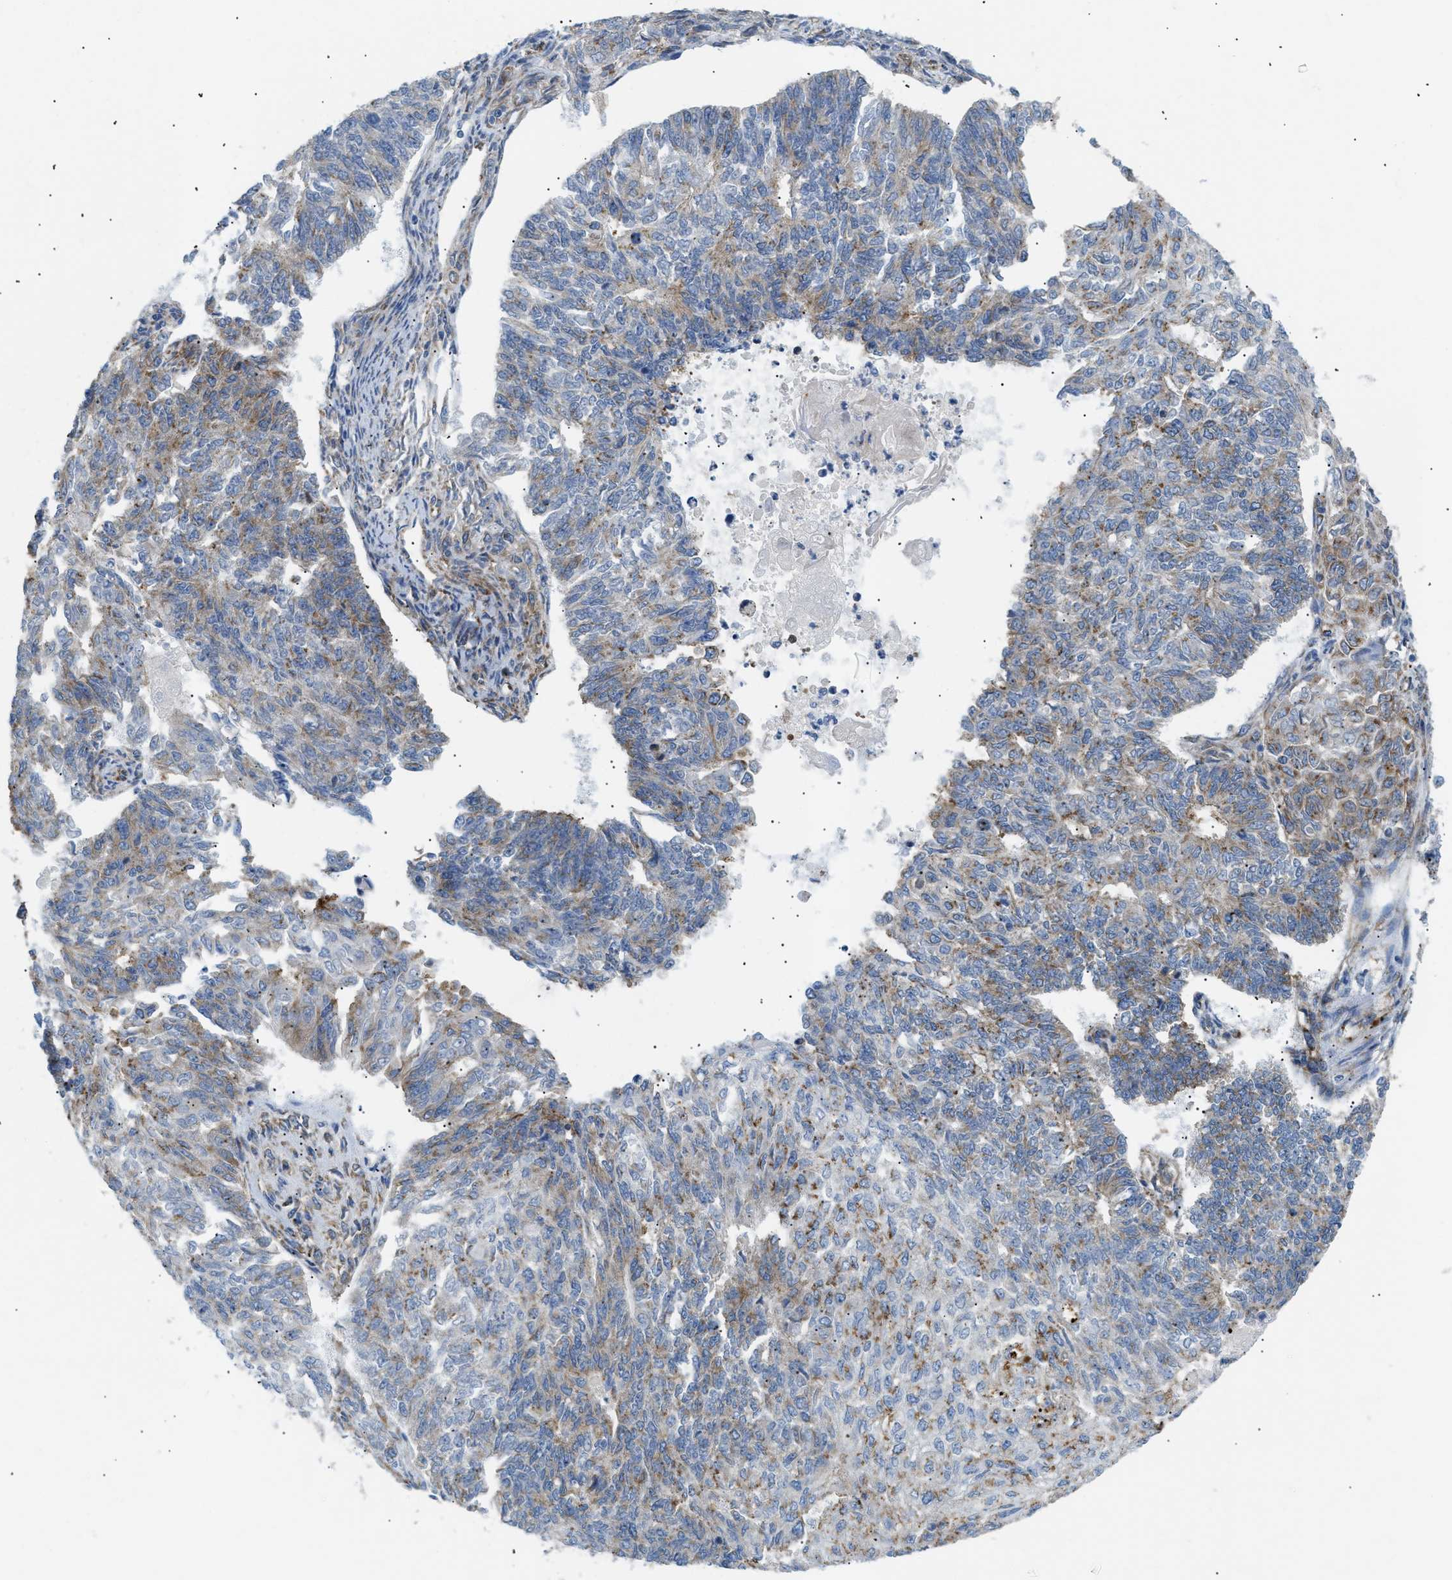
{"staining": {"intensity": "moderate", "quantity": "25%-75%", "location": "cytoplasmic/membranous"}, "tissue": "endometrial cancer", "cell_type": "Tumor cells", "image_type": "cancer", "snomed": [{"axis": "morphology", "description": "Adenocarcinoma, NOS"}, {"axis": "topography", "description": "Endometrium"}], "caption": "IHC micrograph of human endometrial adenocarcinoma stained for a protein (brown), which exhibits medium levels of moderate cytoplasmic/membranous expression in about 25%-75% of tumor cells.", "gene": "DCTN4", "patient": {"sex": "female", "age": 32}}